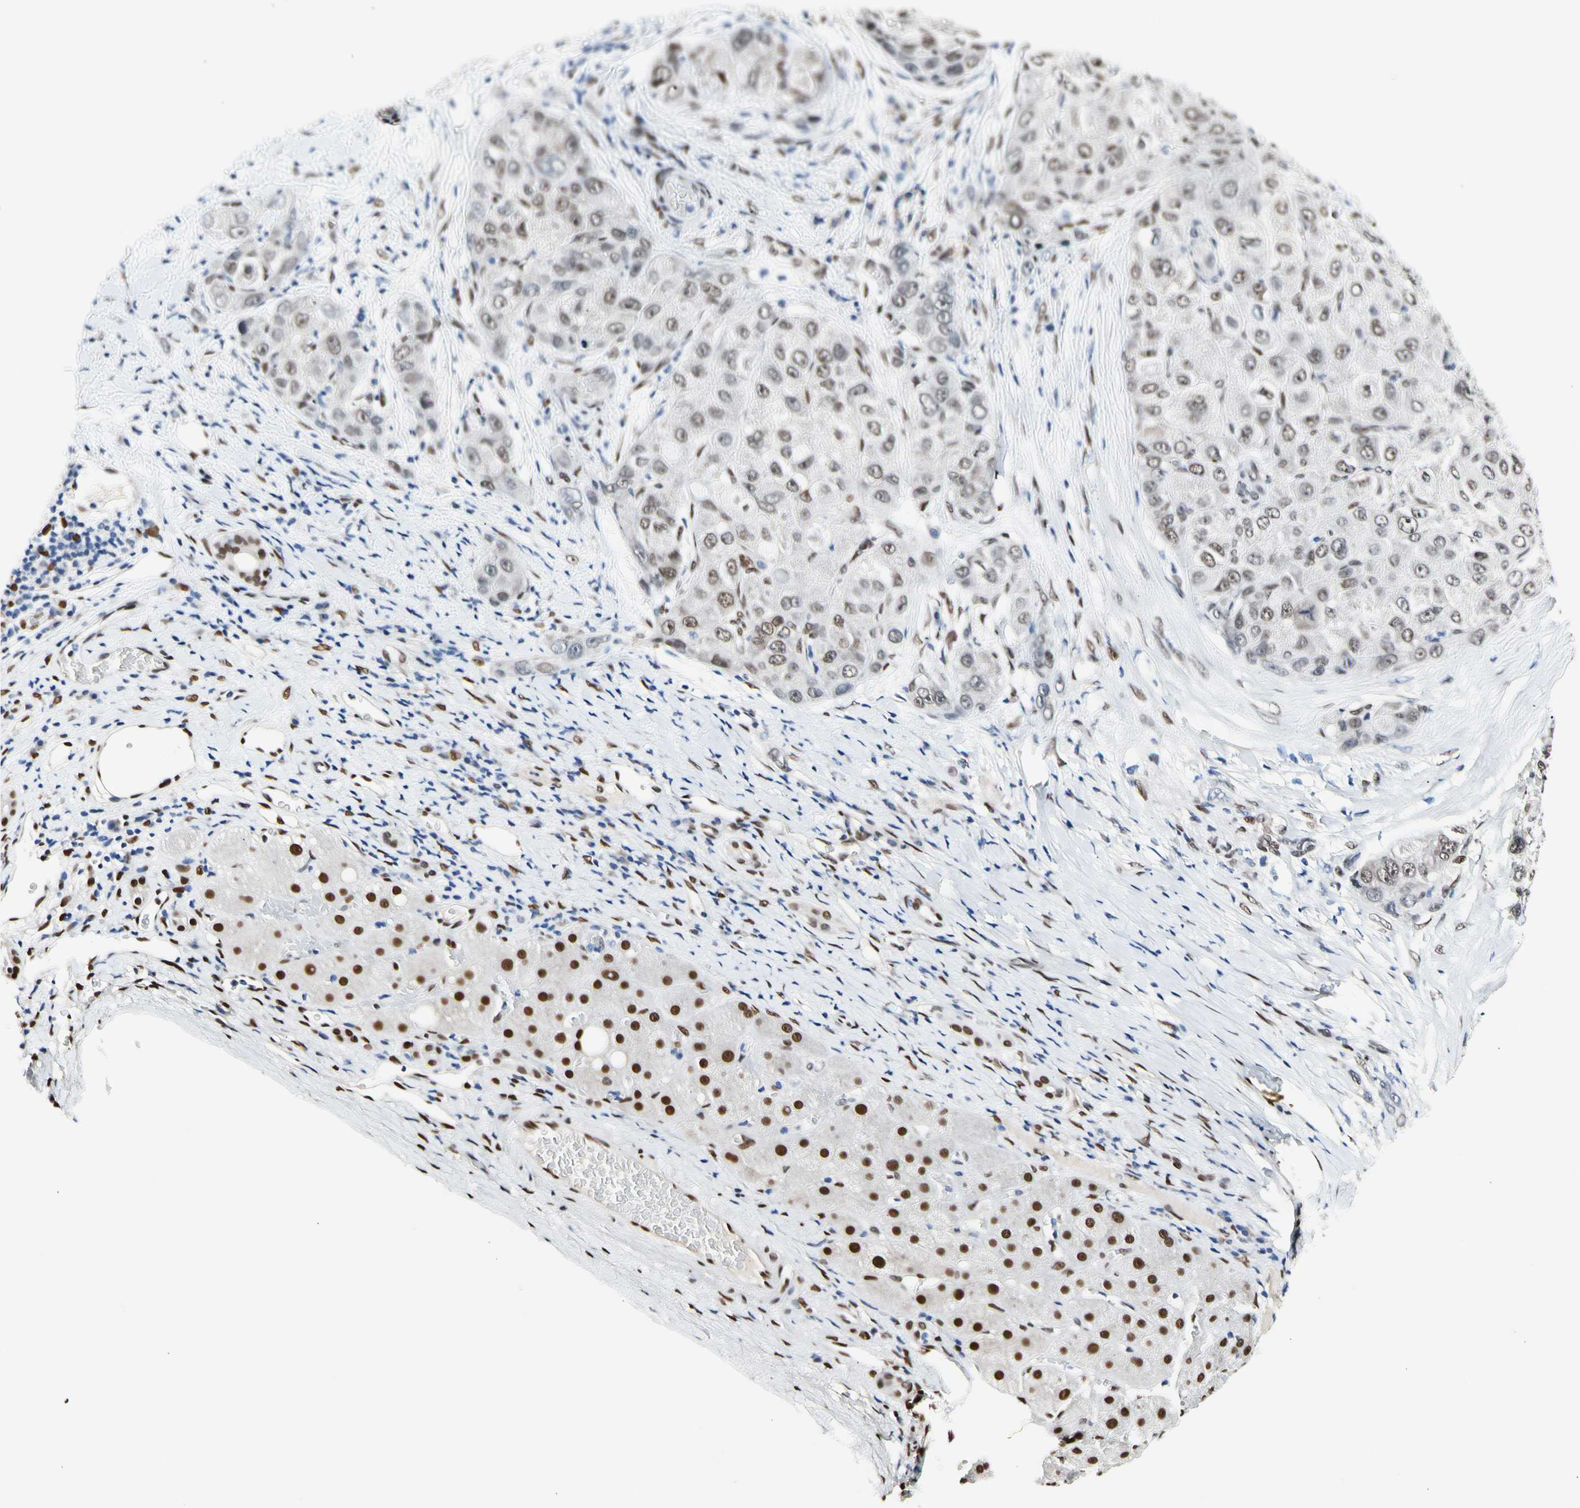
{"staining": {"intensity": "moderate", "quantity": ">75%", "location": "nuclear"}, "tissue": "liver cancer", "cell_type": "Tumor cells", "image_type": "cancer", "snomed": [{"axis": "morphology", "description": "Carcinoma, Hepatocellular, NOS"}, {"axis": "topography", "description": "Liver"}], "caption": "Liver cancer (hepatocellular carcinoma) tissue reveals moderate nuclear expression in about >75% of tumor cells, visualized by immunohistochemistry.", "gene": "NFIA", "patient": {"sex": "male", "age": 80}}